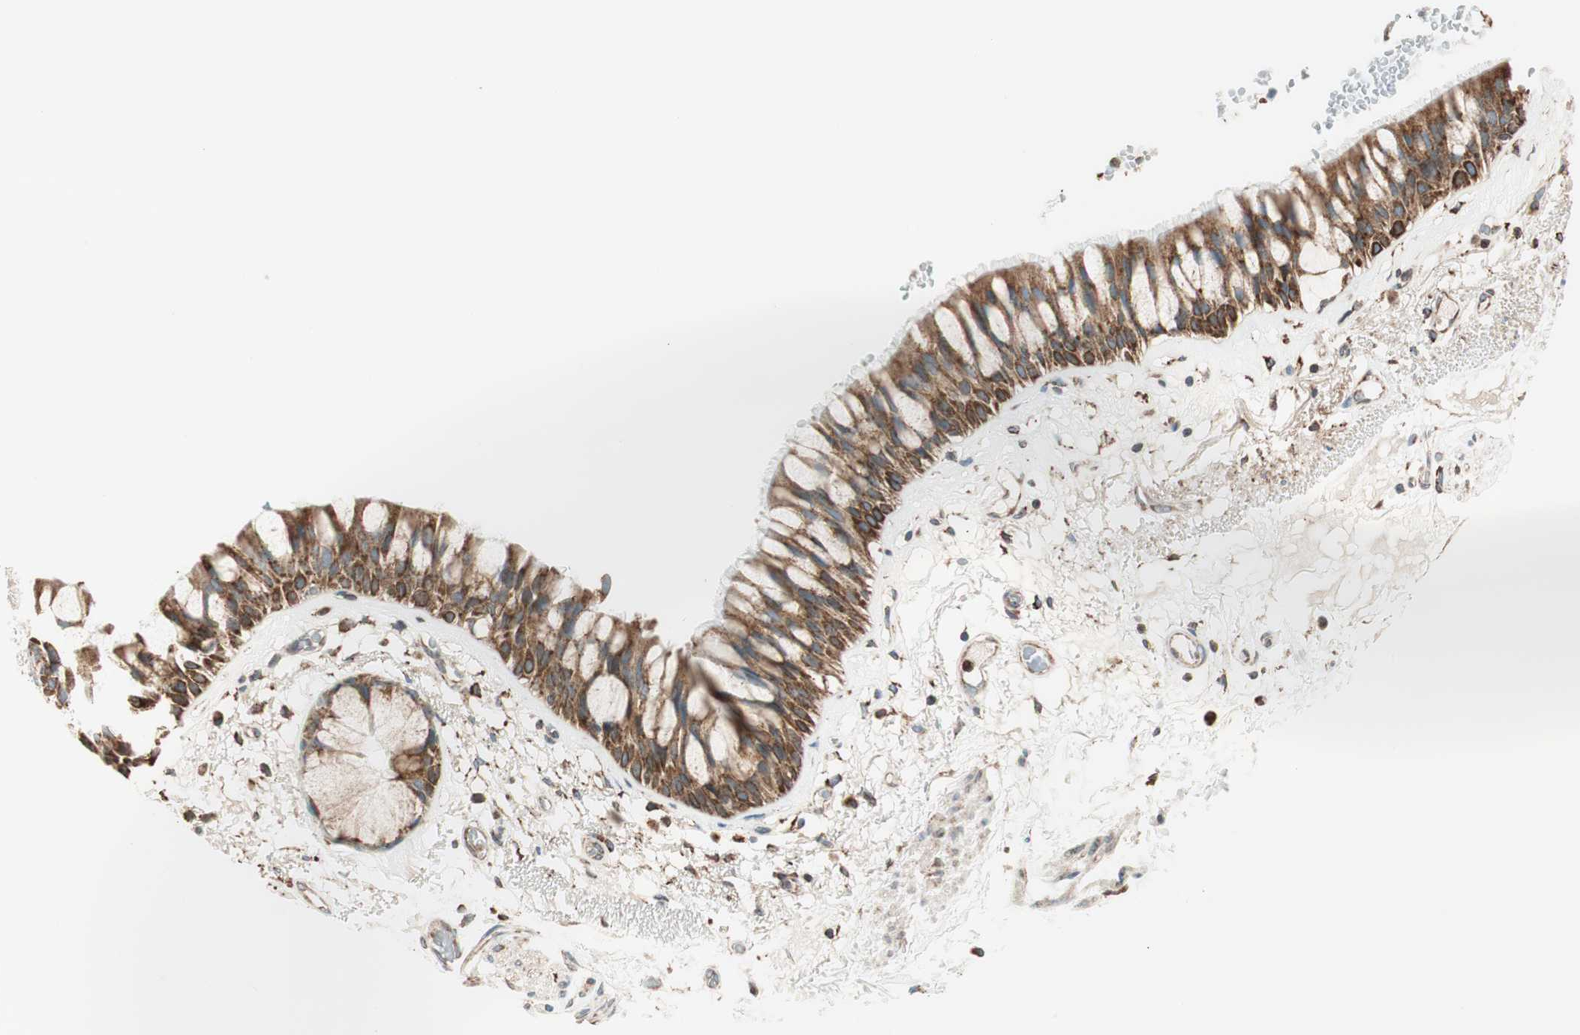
{"staining": {"intensity": "moderate", "quantity": ">75%", "location": "cytoplasmic/membranous"}, "tissue": "bronchus", "cell_type": "Respiratory epithelial cells", "image_type": "normal", "snomed": [{"axis": "morphology", "description": "Normal tissue, NOS"}, {"axis": "topography", "description": "Bronchus"}], "caption": "A brown stain labels moderate cytoplasmic/membranous staining of a protein in respiratory epithelial cells of unremarkable human bronchus. Ihc stains the protein of interest in brown and the nuclei are stained blue.", "gene": "PRKCSH", "patient": {"sex": "male", "age": 66}}